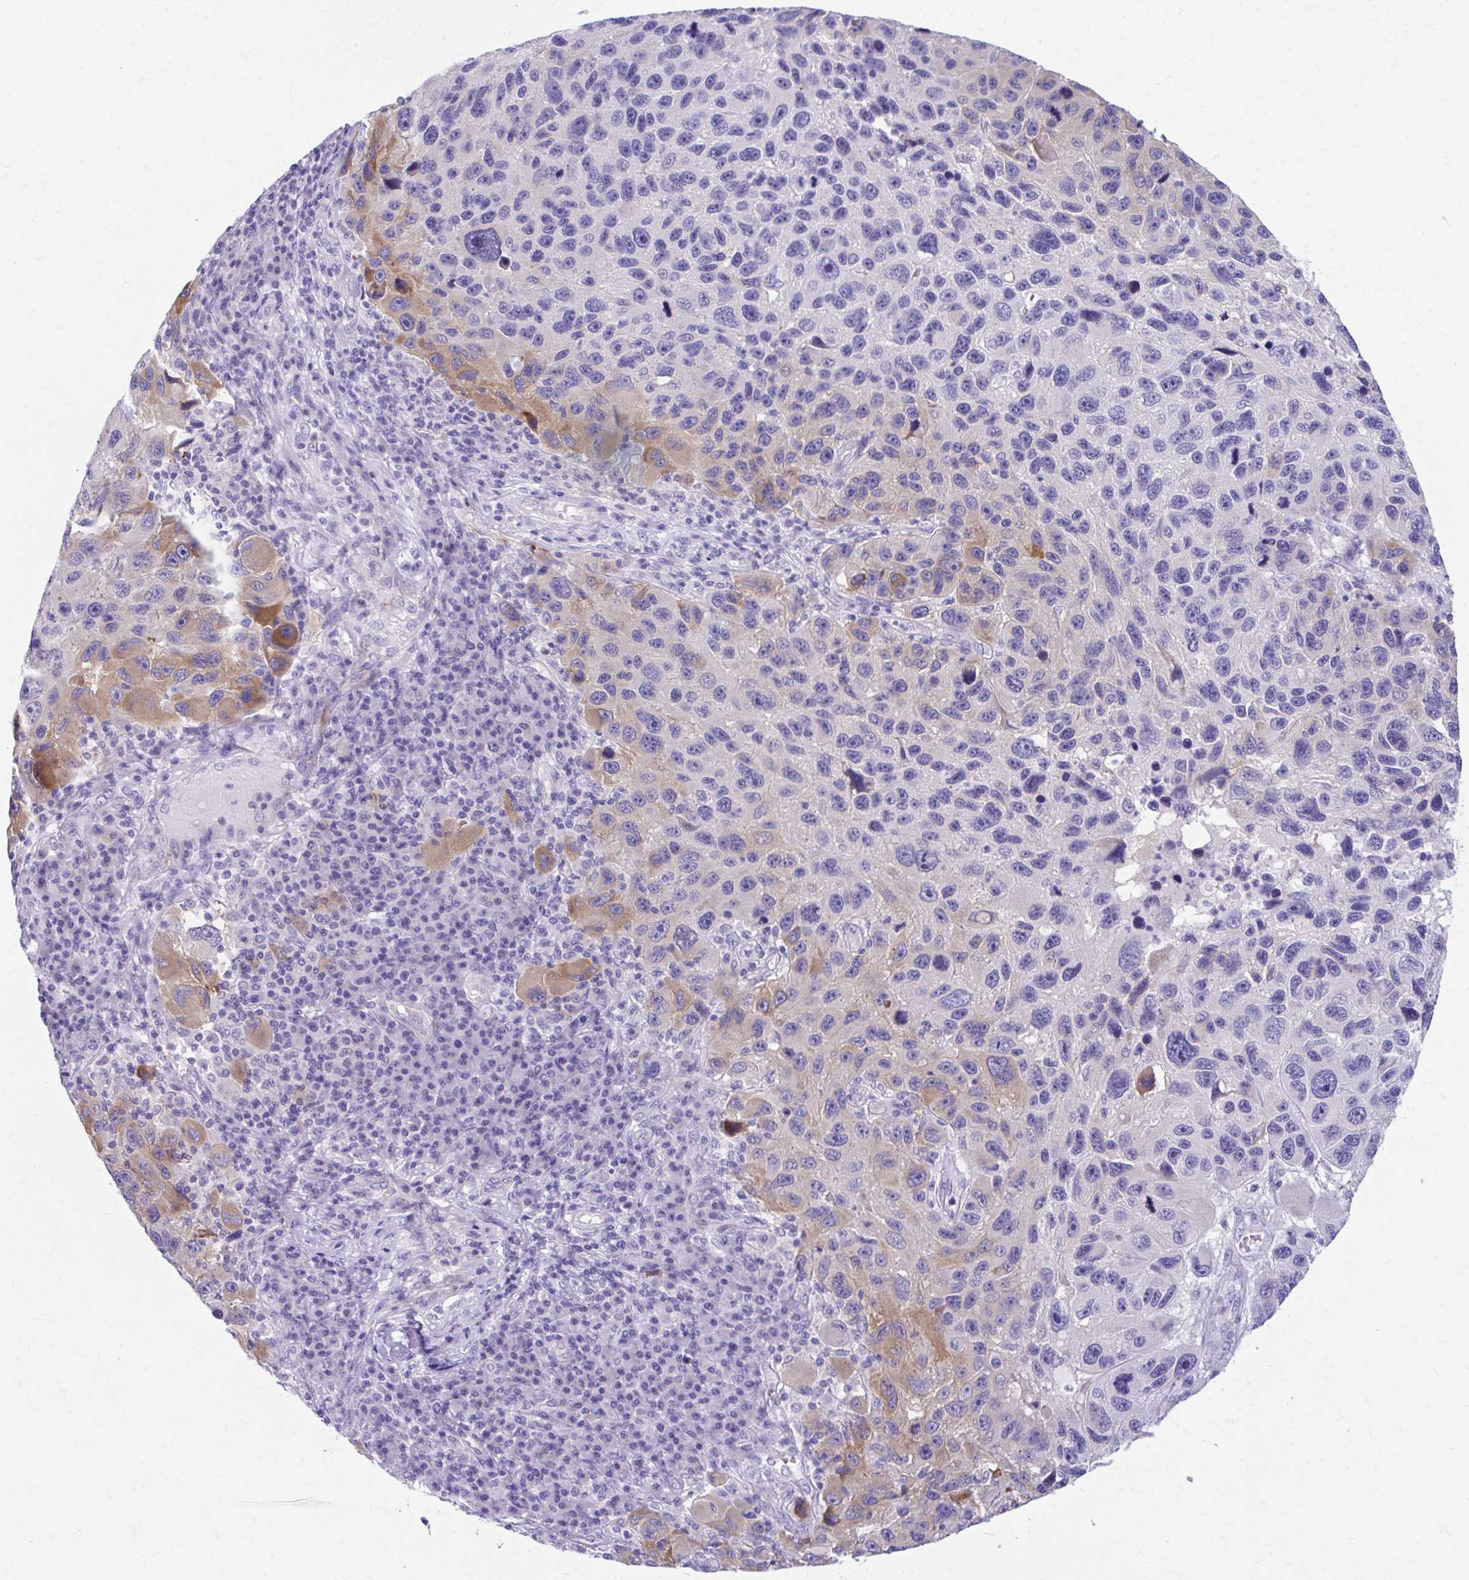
{"staining": {"intensity": "moderate", "quantity": "<25%", "location": "cytoplasmic/membranous"}, "tissue": "melanoma", "cell_type": "Tumor cells", "image_type": "cancer", "snomed": [{"axis": "morphology", "description": "Malignant melanoma, NOS"}, {"axis": "topography", "description": "Skin"}], "caption": "Brown immunohistochemical staining in malignant melanoma exhibits moderate cytoplasmic/membranous expression in approximately <25% of tumor cells.", "gene": "KRIT1", "patient": {"sex": "male", "age": 53}}